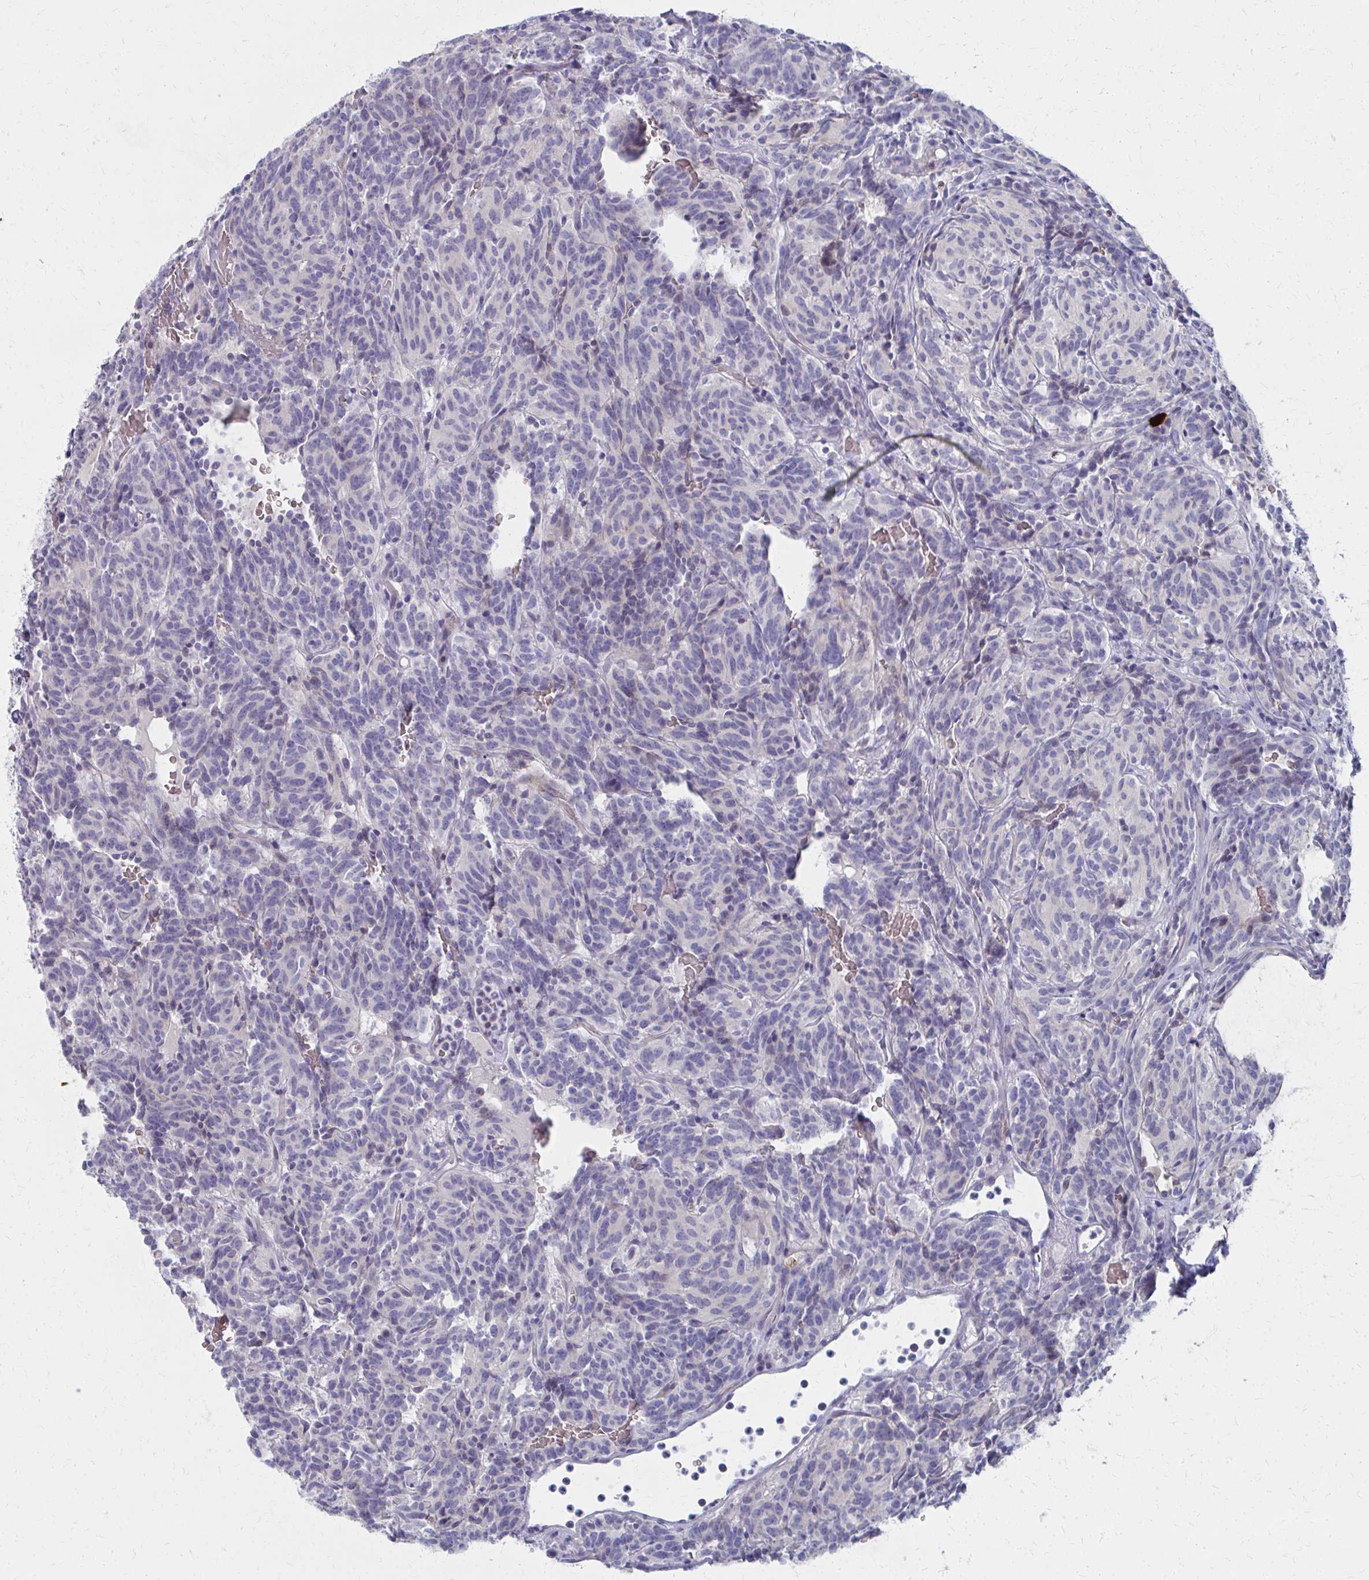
{"staining": {"intensity": "negative", "quantity": "none", "location": "none"}, "tissue": "carcinoid", "cell_type": "Tumor cells", "image_type": "cancer", "snomed": [{"axis": "morphology", "description": "Carcinoid, malignant, NOS"}, {"axis": "topography", "description": "Lung"}], "caption": "A histopathology image of carcinoid (malignant) stained for a protein shows no brown staining in tumor cells.", "gene": "MS4A2", "patient": {"sex": "female", "age": 61}}